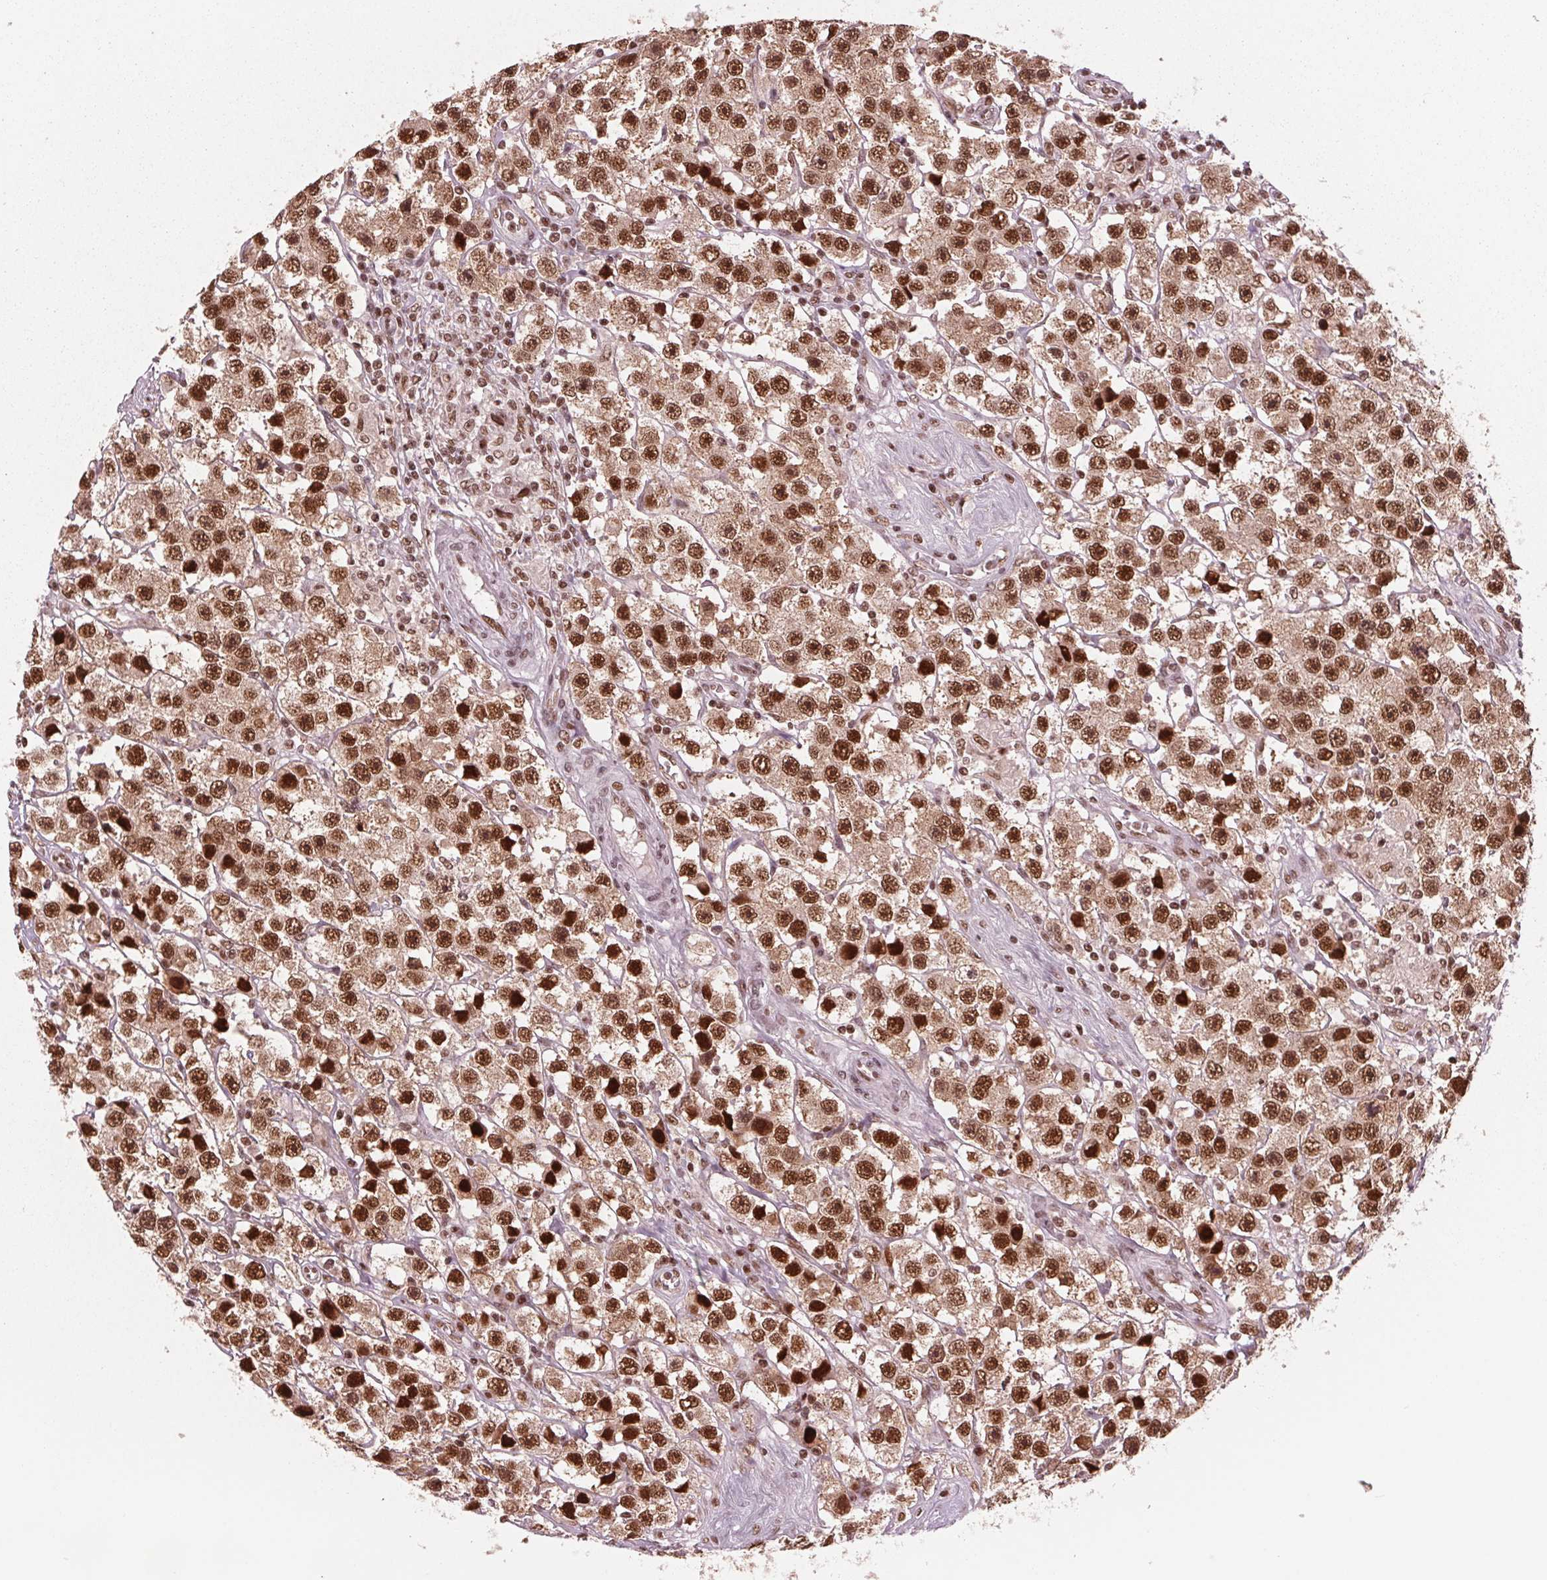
{"staining": {"intensity": "strong", "quantity": ">75%", "location": "cytoplasmic/membranous,nuclear"}, "tissue": "testis cancer", "cell_type": "Tumor cells", "image_type": "cancer", "snomed": [{"axis": "morphology", "description": "Seminoma, NOS"}, {"axis": "topography", "description": "Testis"}], "caption": "Immunohistochemical staining of testis cancer reveals high levels of strong cytoplasmic/membranous and nuclear positivity in about >75% of tumor cells. The staining is performed using DAB (3,3'-diaminobenzidine) brown chromogen to label protein expression. The nuclei are counter-stained blue using hematoxylin.", "gene": "LSM2", "patient": {"sex": "male", "age": 45}}